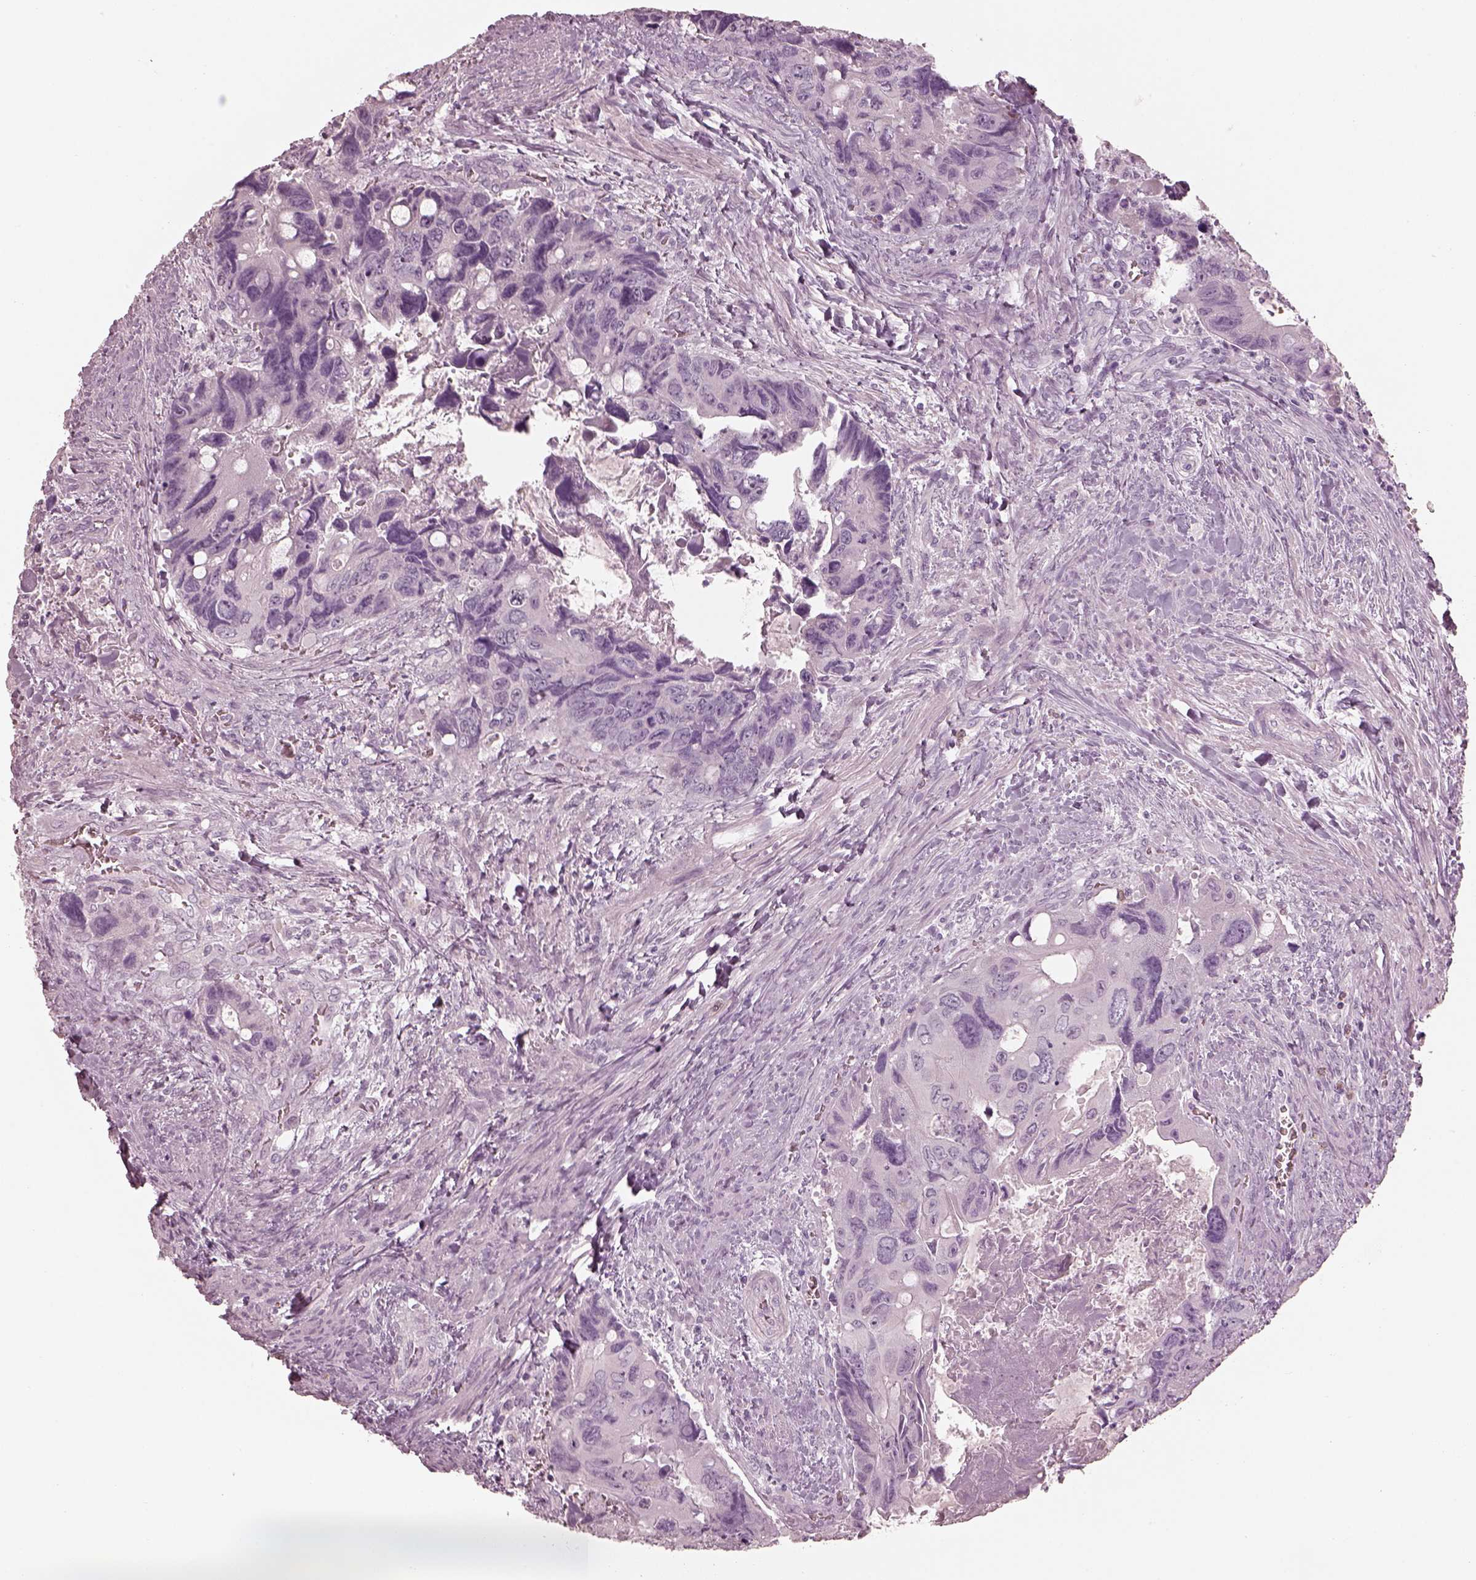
{"staining": {"intensity": "negative", "quantity": "none", "location": "none"}, "tissue": "colorectal cancer", "cell_type": "Tumor cells", "image_type": "cancer", "snomed": [{"axis": "morphology", "description": "Adenocarcinoma, NOS"}, {"axis": "topography", "description": "Rectum"}], "caption": "High power microscopy micrograph of an IHC photomicrograph of colorectal cancer, revealing no significant expression in tumor cells.", "gene": "RSPH9", "patient": {"sex": "male", "age": 62}}